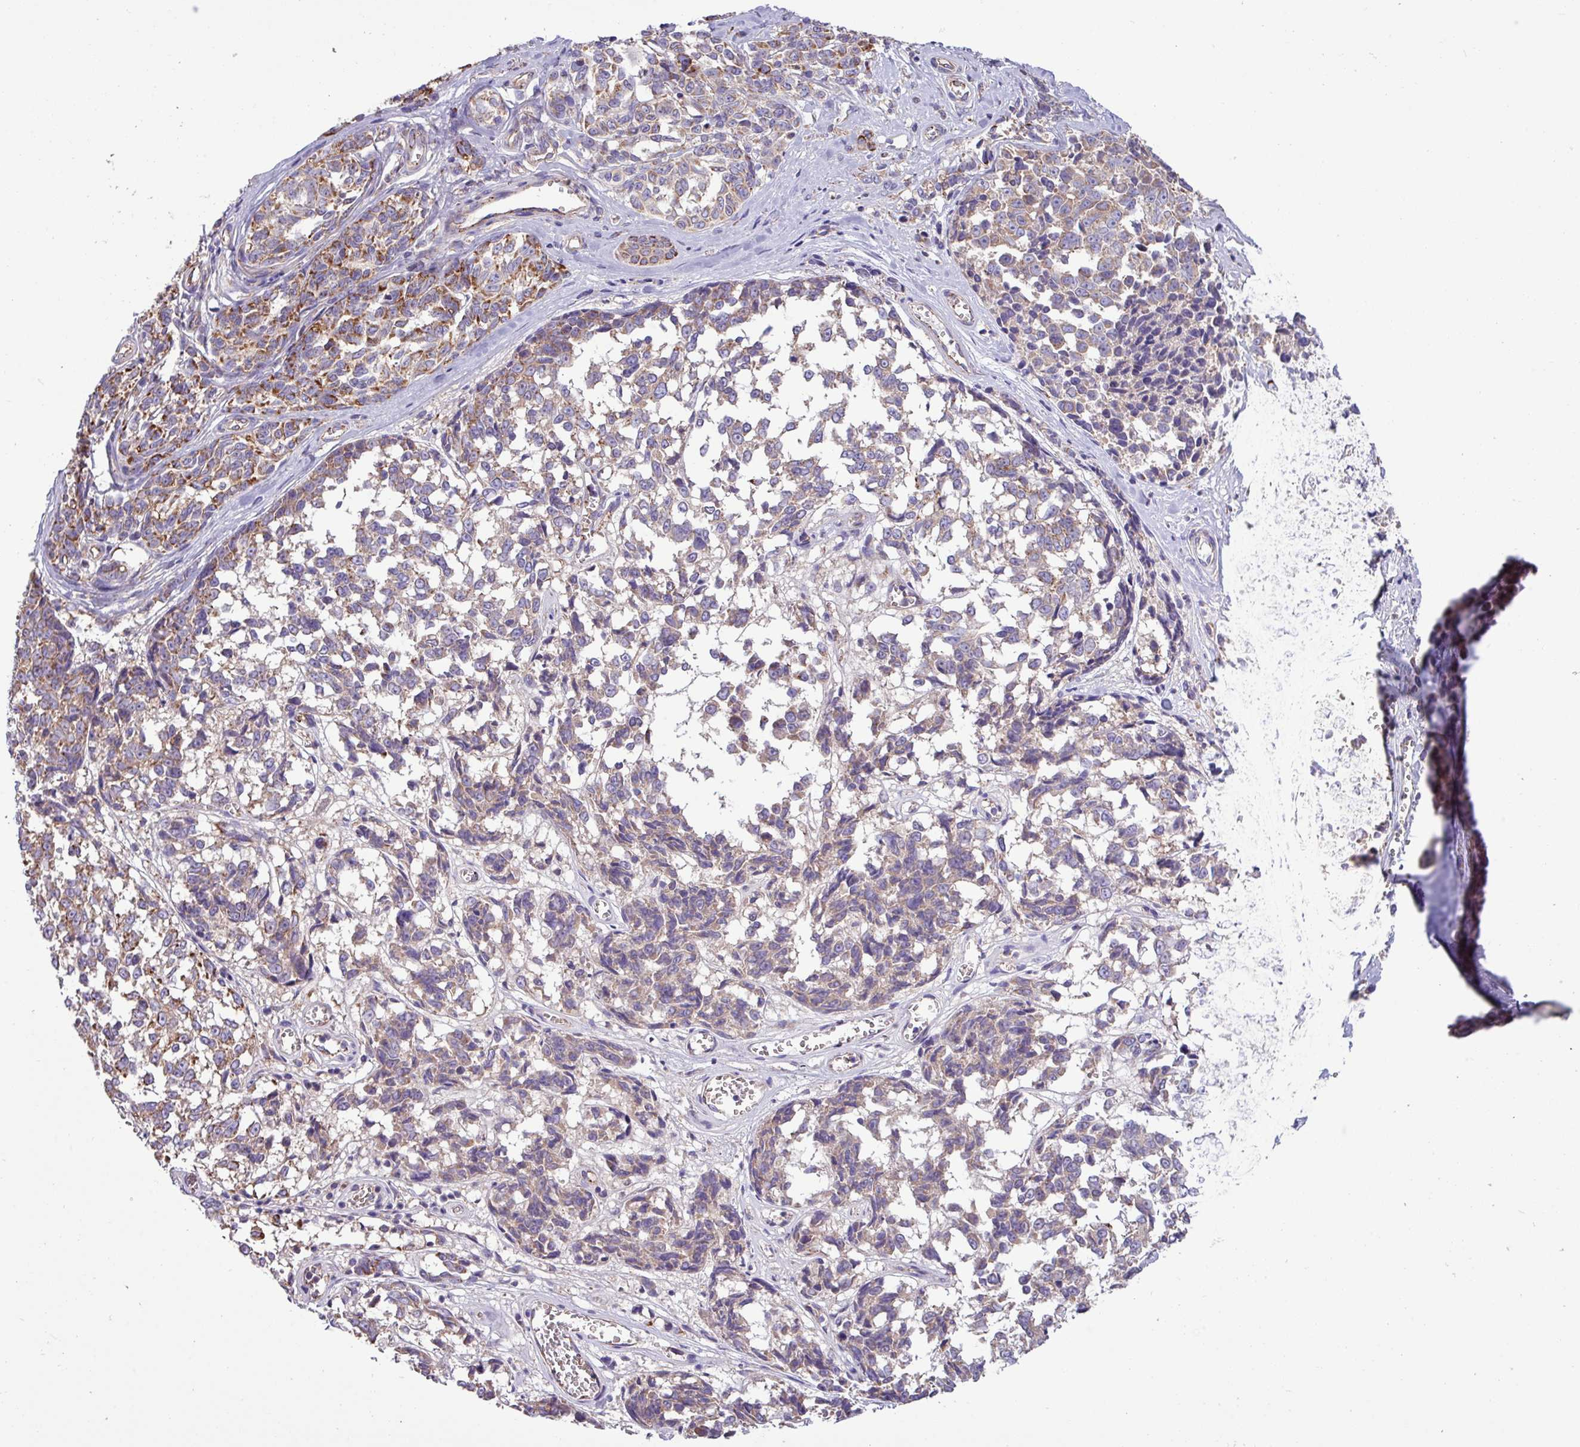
{"staining": {"intensity": "moderate", "quantity": "<25%", "location": "cytoplasmic/membranous"}, "tissue": "melanoma", "cell_type": "Tumor cells", "image_type": "cancer", "snomed": [{"axis": "morphology", "description": "Malignant melanoma, NOS"}, {"axis": "topography", "description": "Skin"}], "caption": "Malignant melanoma was stained to show a protein in brown. There is low levels of moderate cytoplasmic/membranous expression in approximately <25% of tumor cells.", "gene": "PPM1J", "patient": {"sex": "female", "age": 64}}